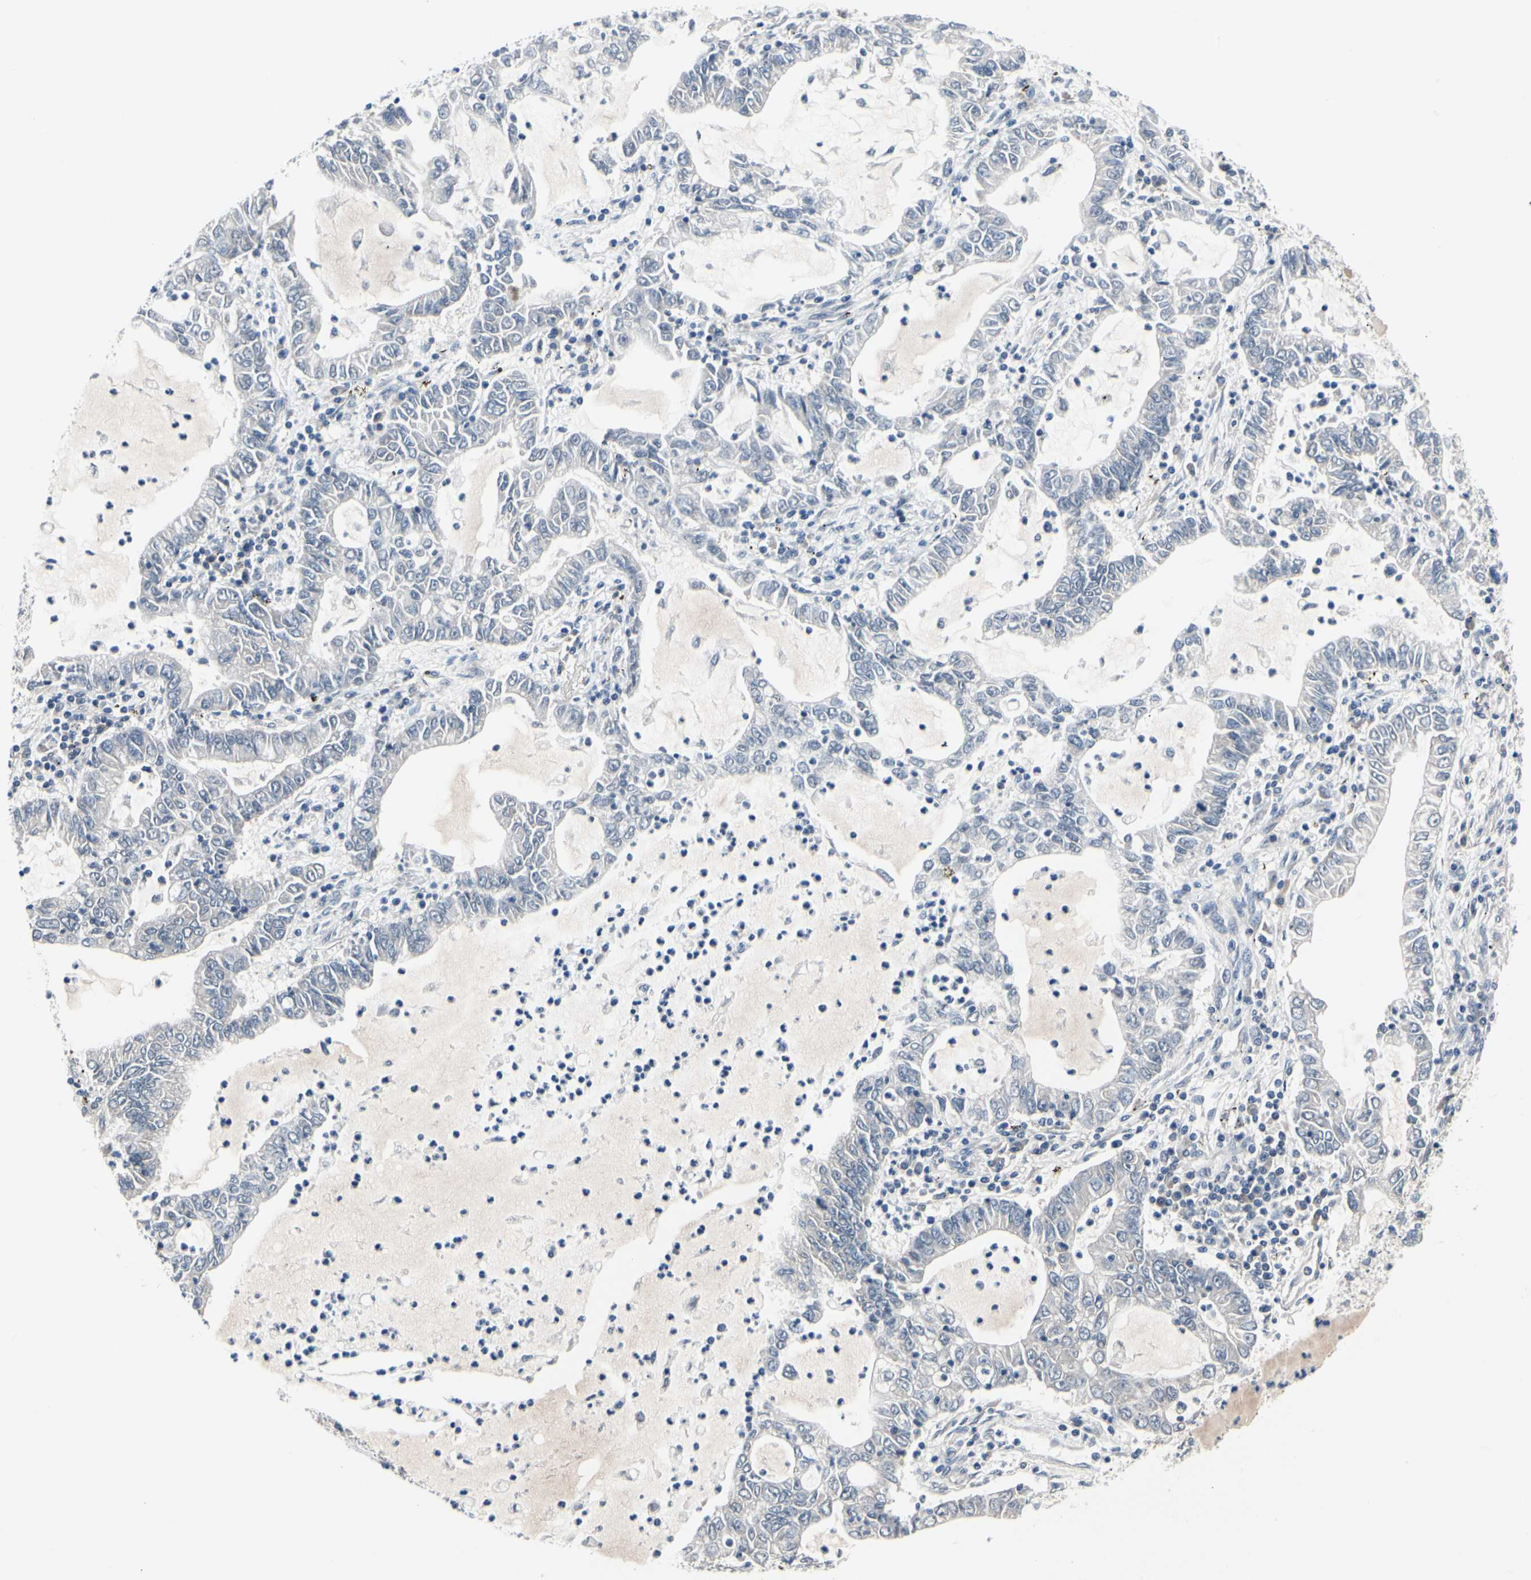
{"staining": {"intensity": "negative", "quantity": "none", "location": "none"}, "tissue": "lung cancer", "cell_type": "Tumor cells", "image_type": "cancer", "snomed": [{"axis": "morphology", "description": "Adenocarcinoma, NOS"}, {"axis": "topography", "description": "Lung"}], "caption": "Immunohistochemistry histopathology image of lung cancer (adenocarcinoma) stained for a protein (brown), which displays no expression in tumor cells.", "gene": "PRKAR2B", "patient": {"sex": "female", "age": 51}}